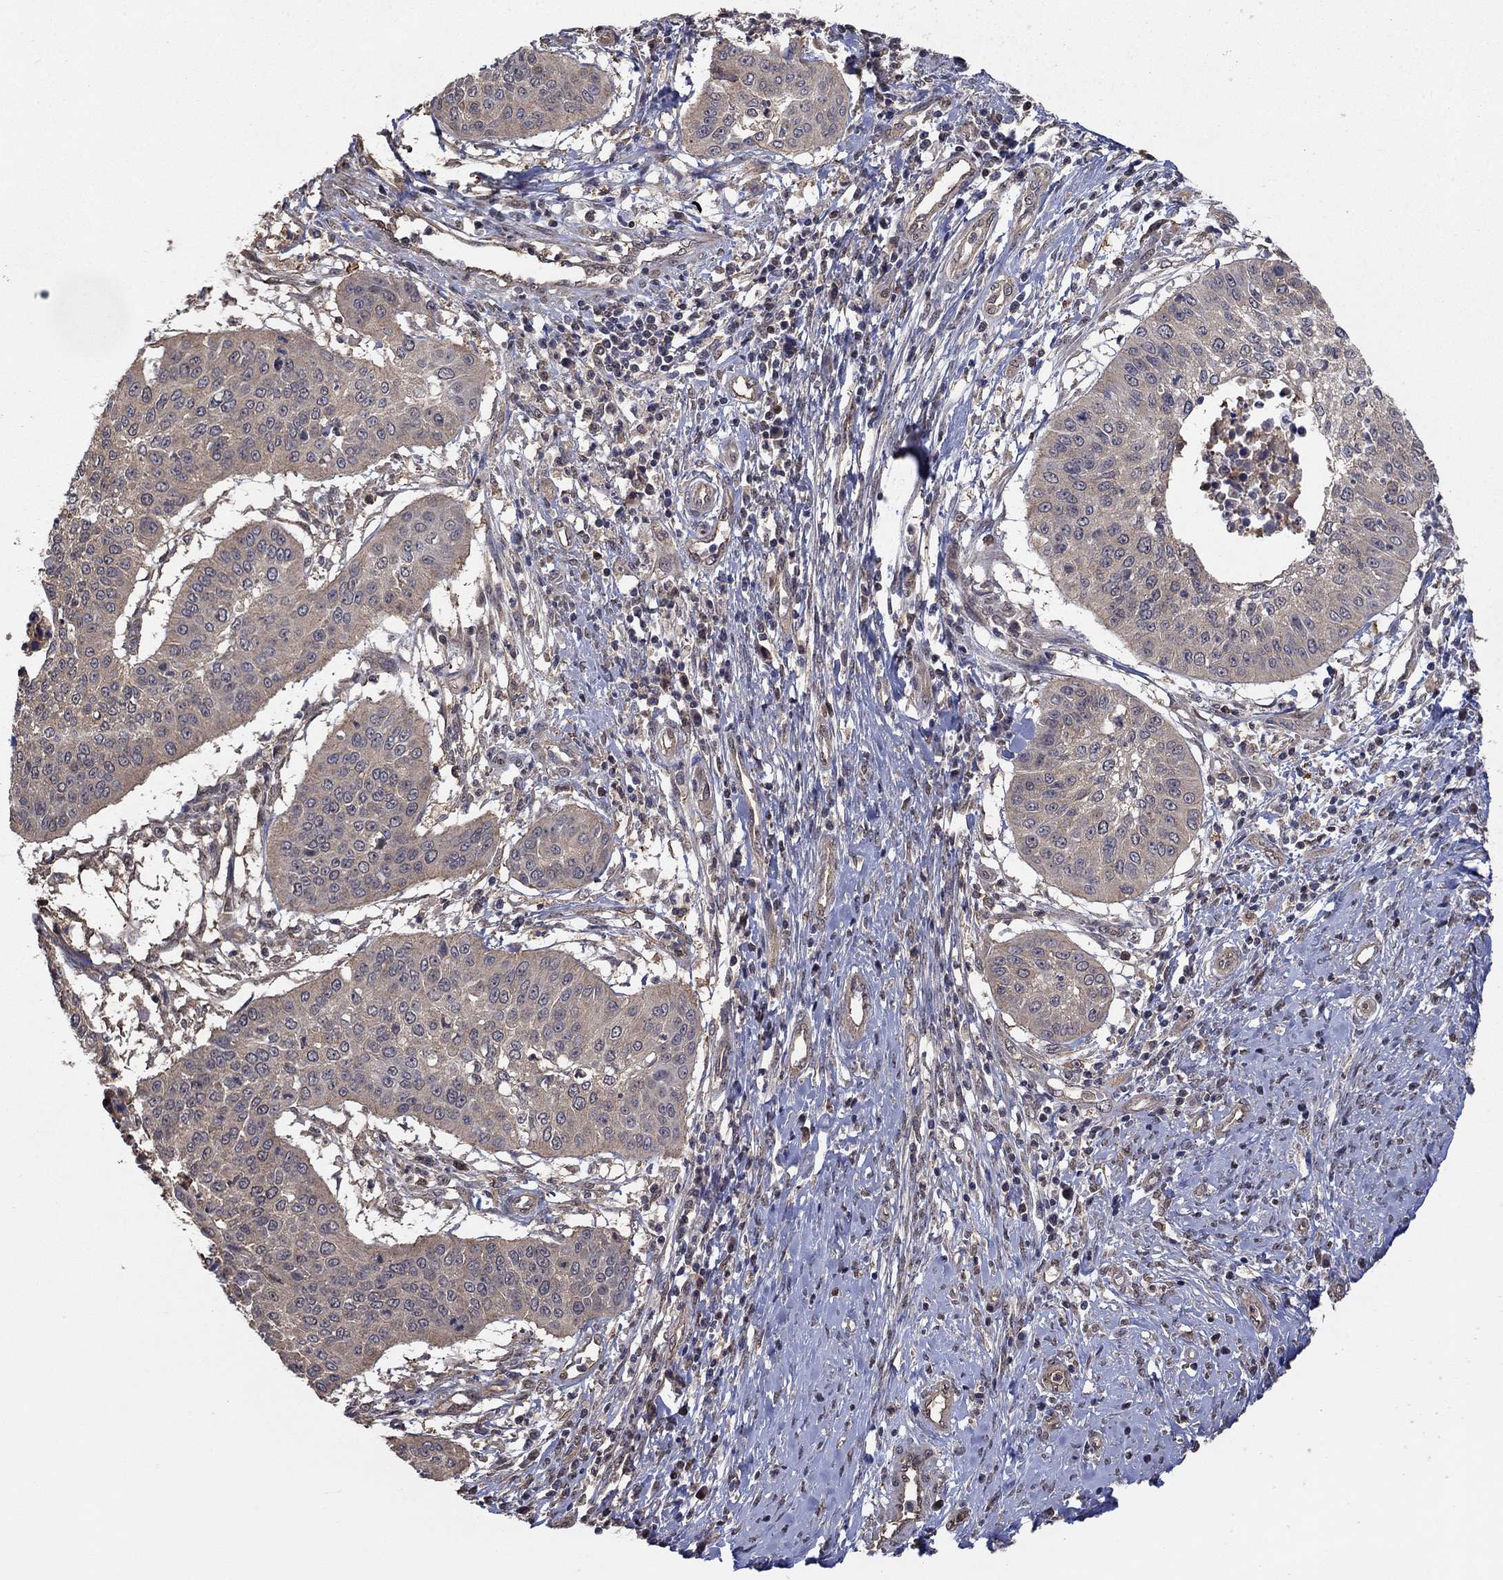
{"staining": {"intensity": "weak", "quantity": "<25%", "location": "cytoplasmic/membranous"}, "tissue": "cervical cancer", "cell_type": "Tumor cells", "image_type": "cancer", "snomed": [{"axis": "morphology", "description": "Normal tissue, NOS"}, {"axis": "morphology", "description": "Squamous cell carcinoma, NOS"}, {"axis": "topography", "description": "Cervix"}], "caption": "Micrograph shows no significant protein expression in tumor cells of cervical cancer (squamous cell carcinoma).", "gene": "RNF114", "patient": {"sex": "female", "age": 39}}